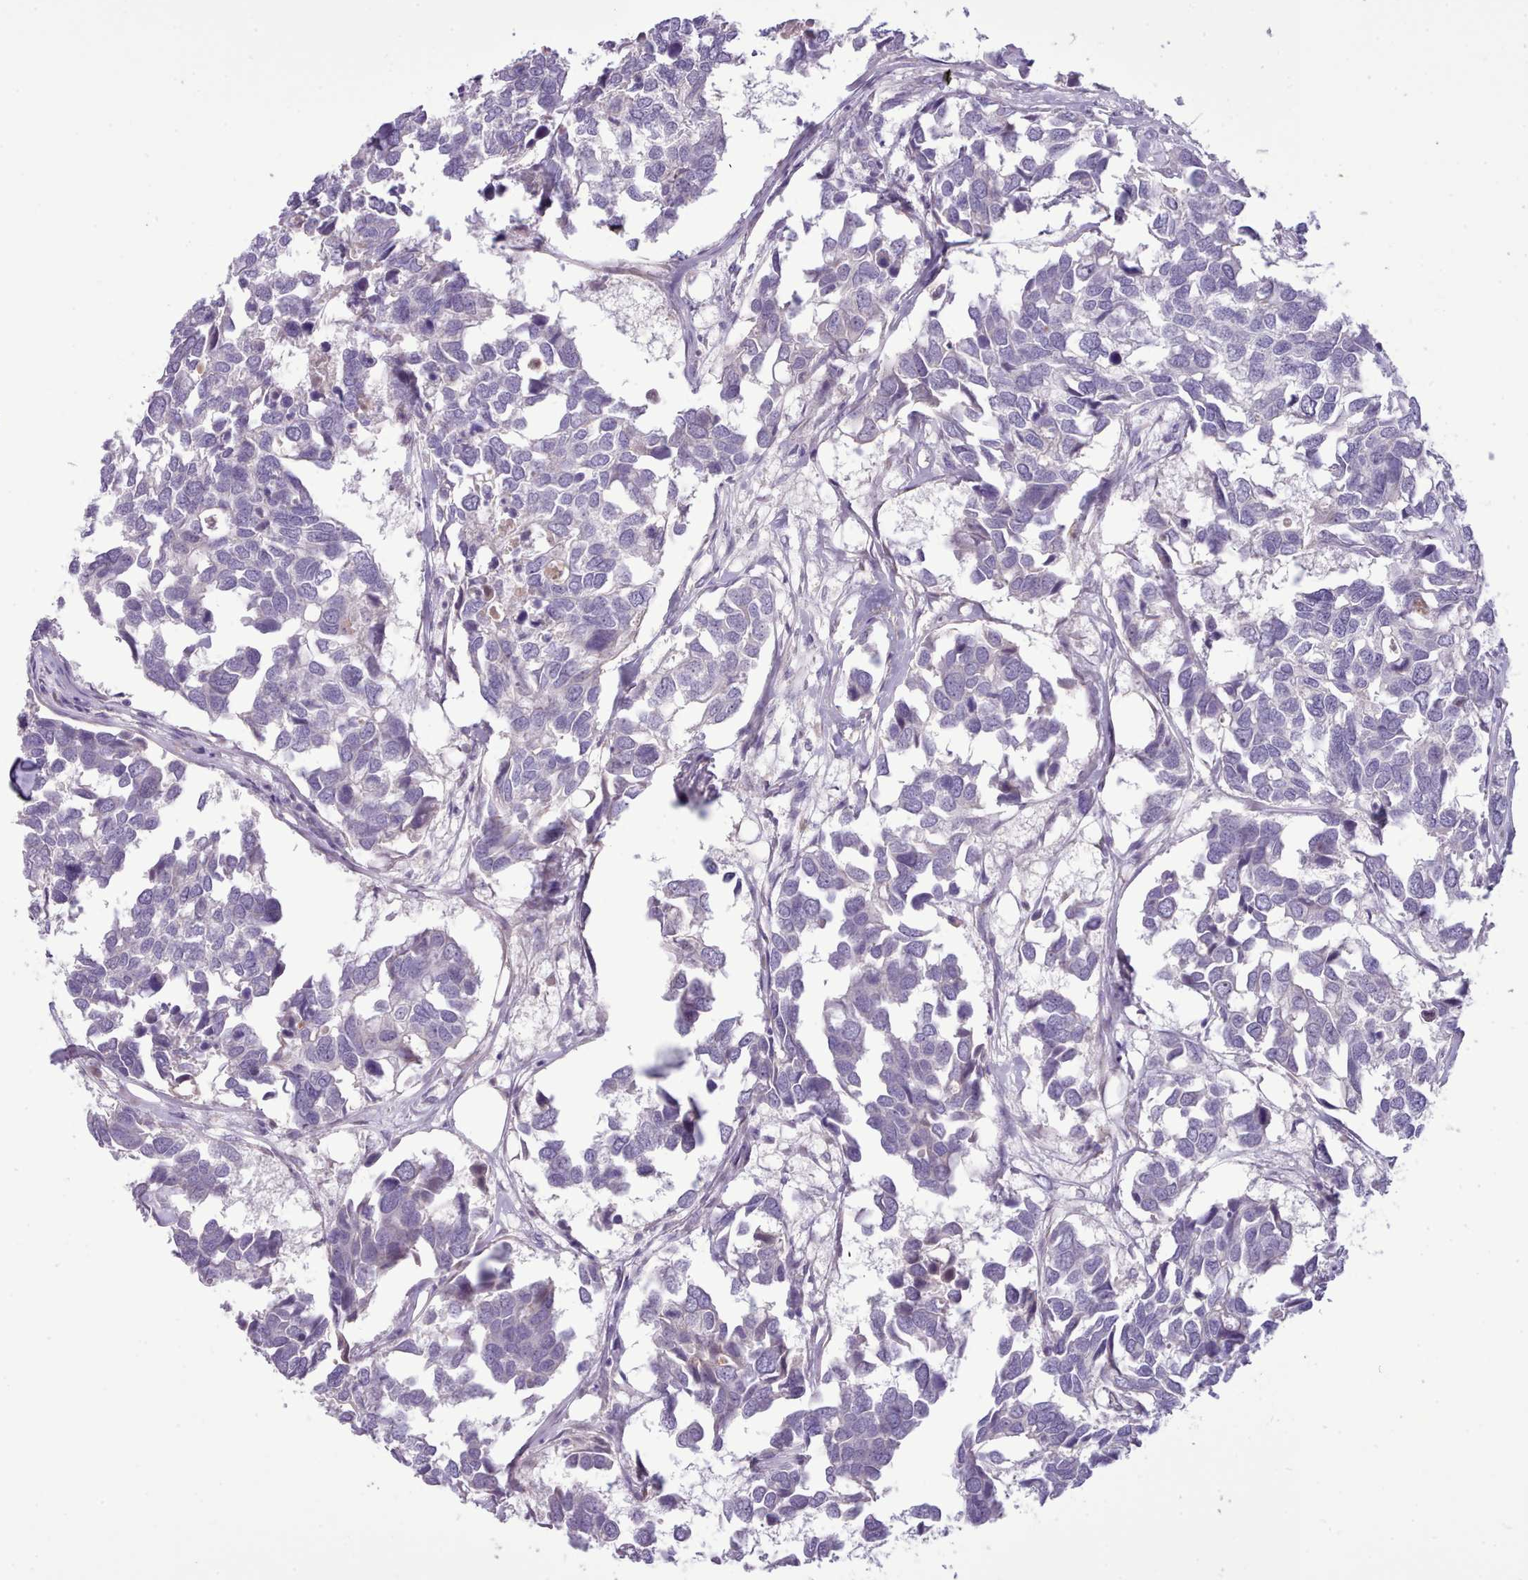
{"staining": {"intensity": "negative", "quantity": "none", "location": "none"}, "tissue": "breast cancer", "cell_type": "Tumor cells", "image_type": "cancer", "snomed": [{"axis": "morphology", "description": "Duct carcinoma"}, {"axis": "topography", "description": "Breast"}], "caption": "Immunohistochemical staining of human infiltrating ductal carcinoma (breast) shows no significant expression in tumor cells.", "gene": "CYP2A13", "patient": {"sex": "female", "age": 83}}